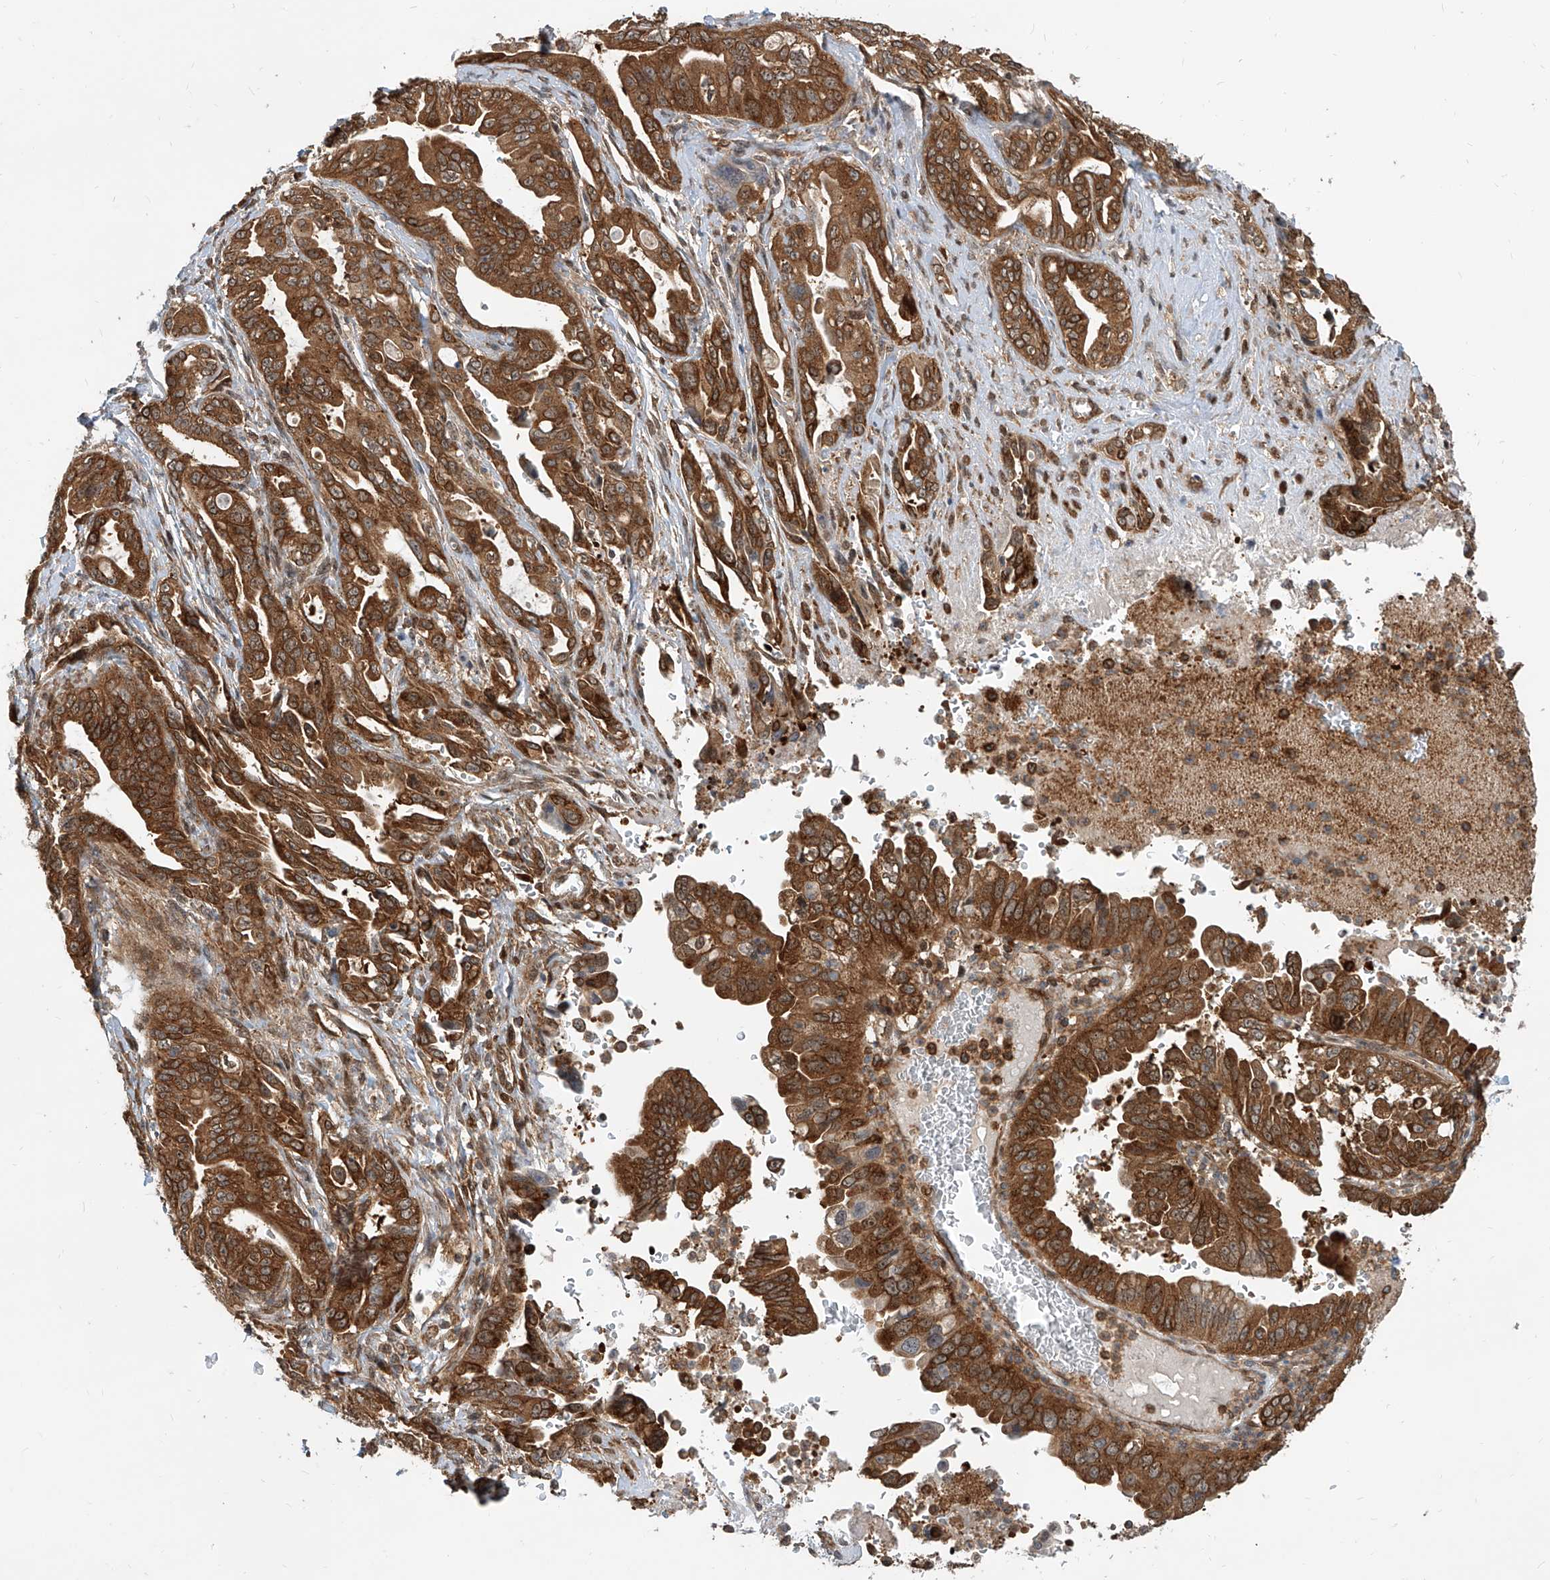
{"staining": {"intensity": "strong", "quantity": ">75%", "location": "cytoplasmic/membranous"}, "tissue": "pancreatic cancer", "cell_type": "Tumor cells", "image_type": "cancer", "snomed": [{"axis": "morphology", "description": "Adenocarcinoma, NOS"}, {"axis": "topography", "description": "Pancreas"}], "caption": "About >75% of tumor cells in pancreatic adenocarcinoma demonstrate strong cytoplasmic/membranous protein staining as visualized by brown immunohistochemical staining.", "gene": "MAGED2", "patient": {"sex": "male", "age": 70}}